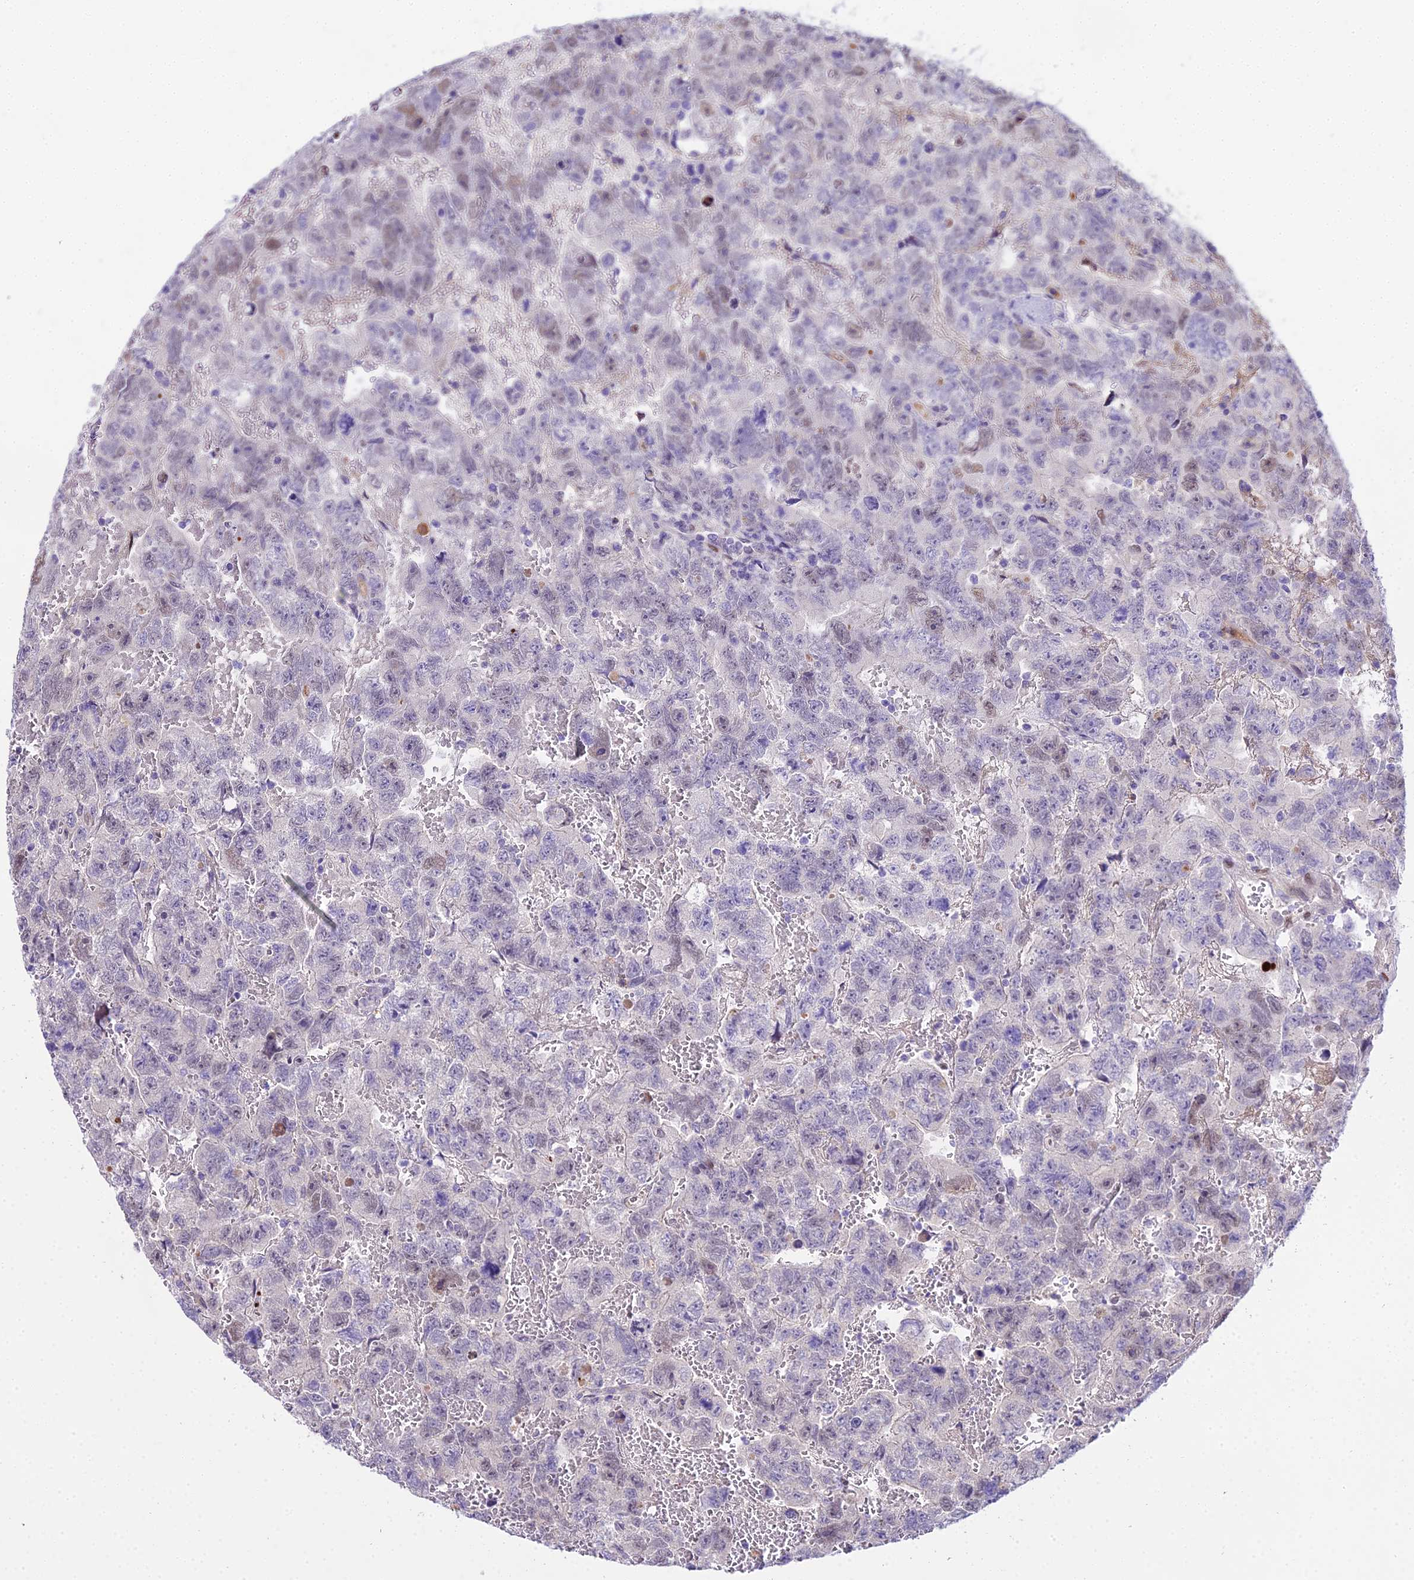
{"staining": {"intensity": "moderate", "quantity": "<25%", "location": "nuclear"}, "tissue": "testis cancer", "cell_type": "Tumor cells", "image_type": "cancer", "snomed": [{"axis": "morphology", "description": "Carcinoma, Embryonal, NOS"}, {"axis": "topography", "description": "Testis"}], "caption": "Immunohistochemistry of human testis cancer (embryonal carcinoma) exhibits low levels of moderate nuclear staining in approximately <25% of tumor cells.", "gene": "MAT2A", "patient": {"sex": "male", "age": 45}}